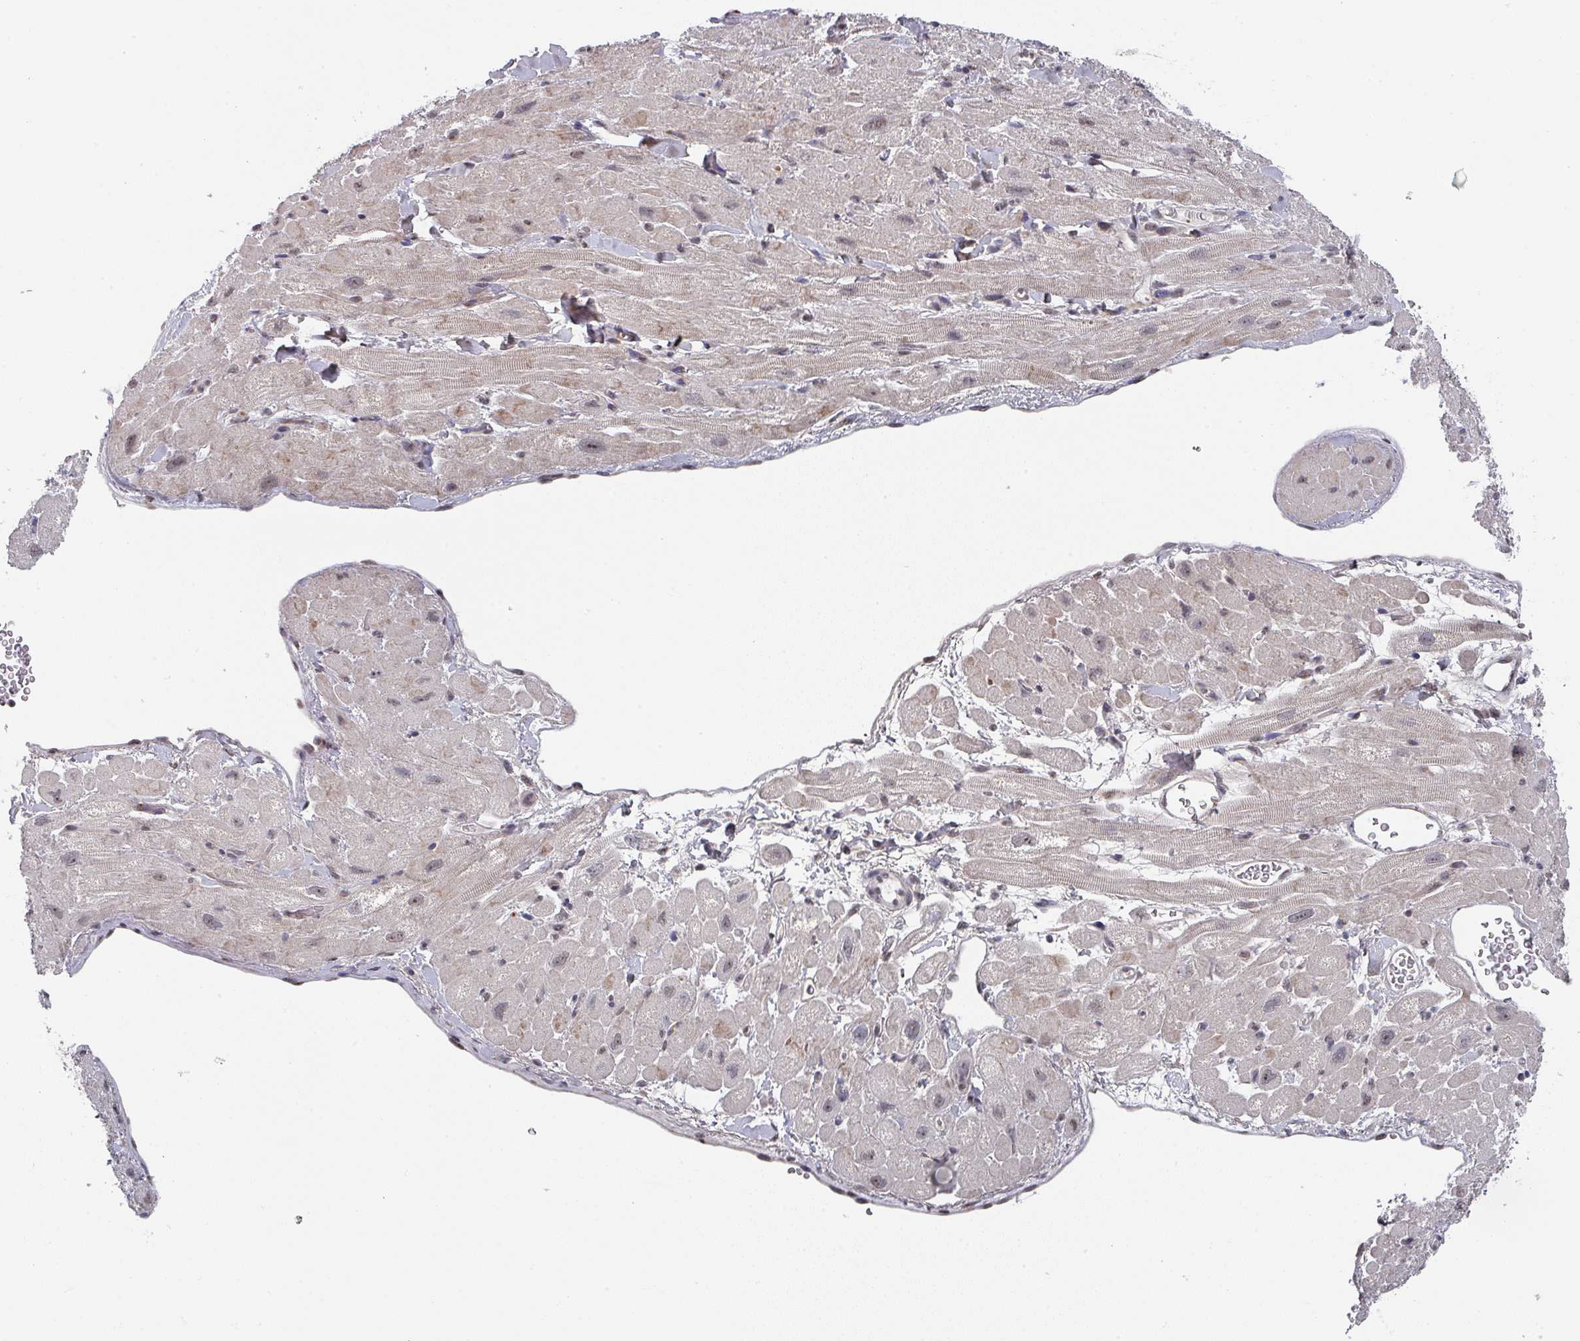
{"staining": {"intensity": "weak", "quantity": "25%-75%", "location": "cytoplasmic/membranous,nuclear"}, "tissue": "heart muscle", "cell_type": "Cardiomyocytes", "image_type": "normal", "snomed": [{"axis": "morphology", "description": "Normal tissue, NOS"}, {"axis": "topography", "description": "Heart"}], "caption": "Protein expression analysis of normal heart muscle exhibits weak cytoplasmic/membranous,nuclear positivity in approximately 25%-75% of cardiomyocytes. (DAB (3,3'-diaminobenzidine) = brown stain, brightfield microscopy at high magnification).", "gene": "ZNF654", "patient": {"sex": "male", "age": 65}}